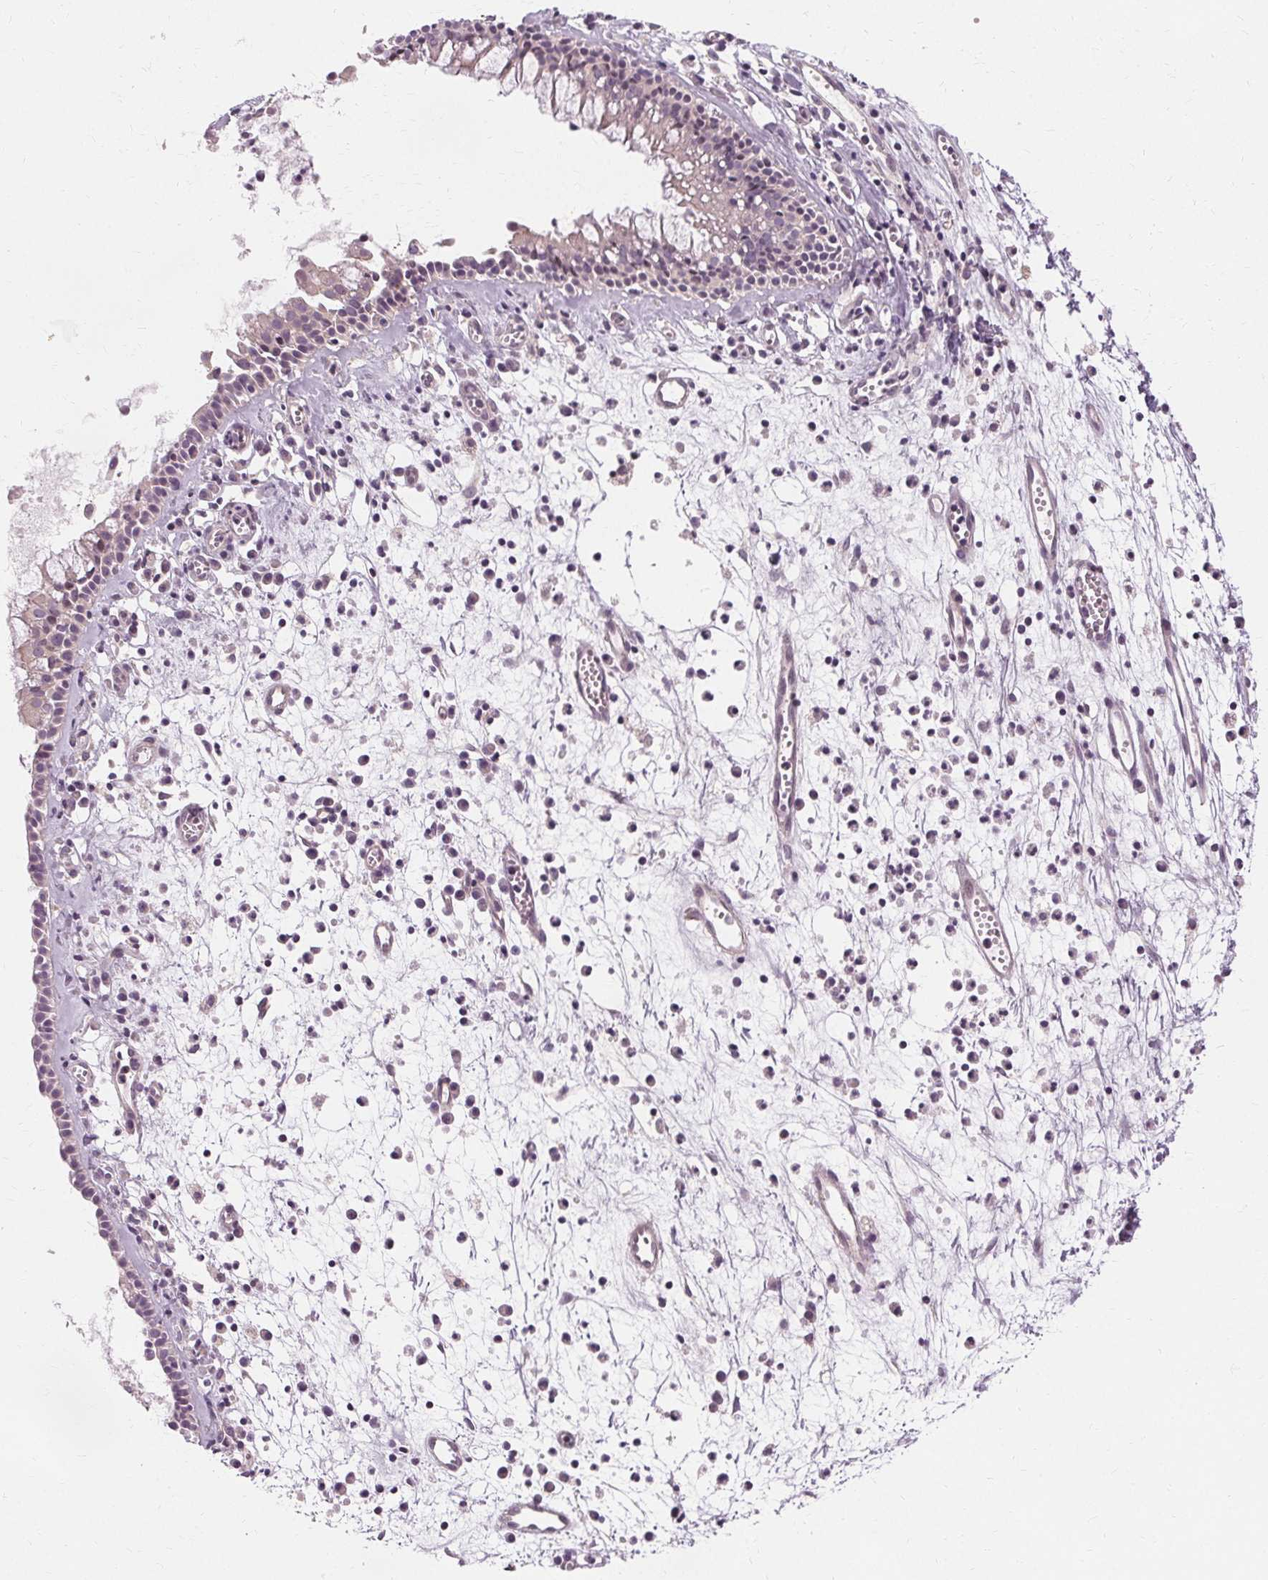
{"staining": {"intensity": "weak", "quantity": "25%-75%", "location": "cytoplasmic/membranous"}, "tissue": "nasopharynx", "cell_type": "Respiratory epithelial cells", "image_type": "normal", "snomed": [{"axis": "morphology", "description": "Normal tissue, NOS"}, {"axis": "topography", "description": "Nasopharynx"}], "caption": "Immunohistochemical staining of unremarkable human nasopharynx displays weak cytoplasmic/membranous protein staining in approximately 25%-75% of respiratory epithelial cells. The protein of interest is shown in brown color, while the nuclei are stained blue.", "gene": "USP8", "patient": {"sex": "female", "age": 52}}